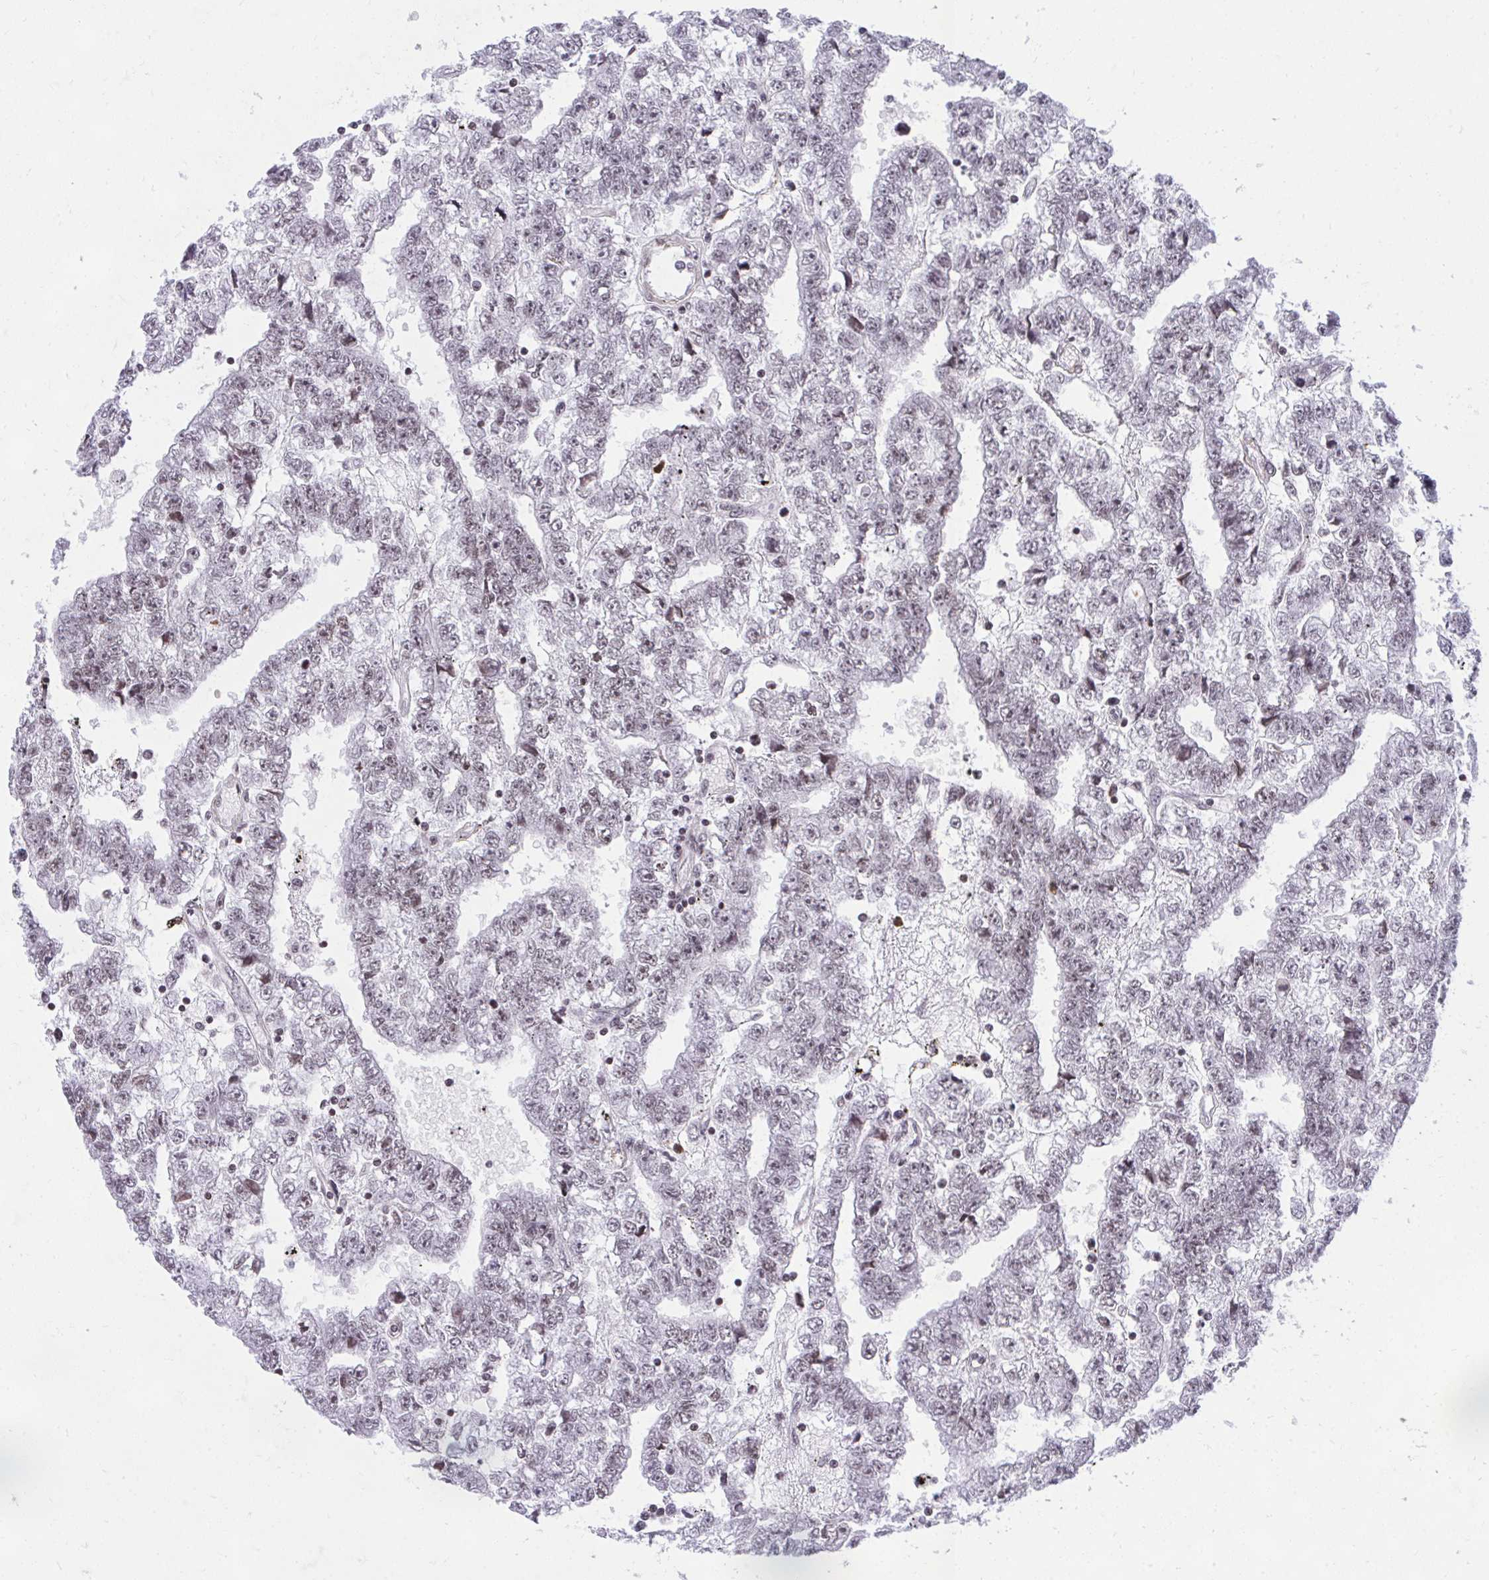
{"staining": {"intensity": "weak", "quantity": "25%-75%", "location": "nuclear"}, "tissue": "testis cancer", "cell_type": "Tumor cells", "image_type": "cancer", "snomed": [{"axis": "morphology", "description": "Carcinoma, Embryonal, NOS"}, {"axis": "topography", "description": "Testis"}], "caption": "Tumor cells exhibit low levels of weak nuclear expression in about 25%-75% of cells in embryonal carcinoma (testis). (DAB IHC with brightfield microscopy, high magnification).", "gene": "KCNN4", "patient": {"sex": "male", "age": 25}}